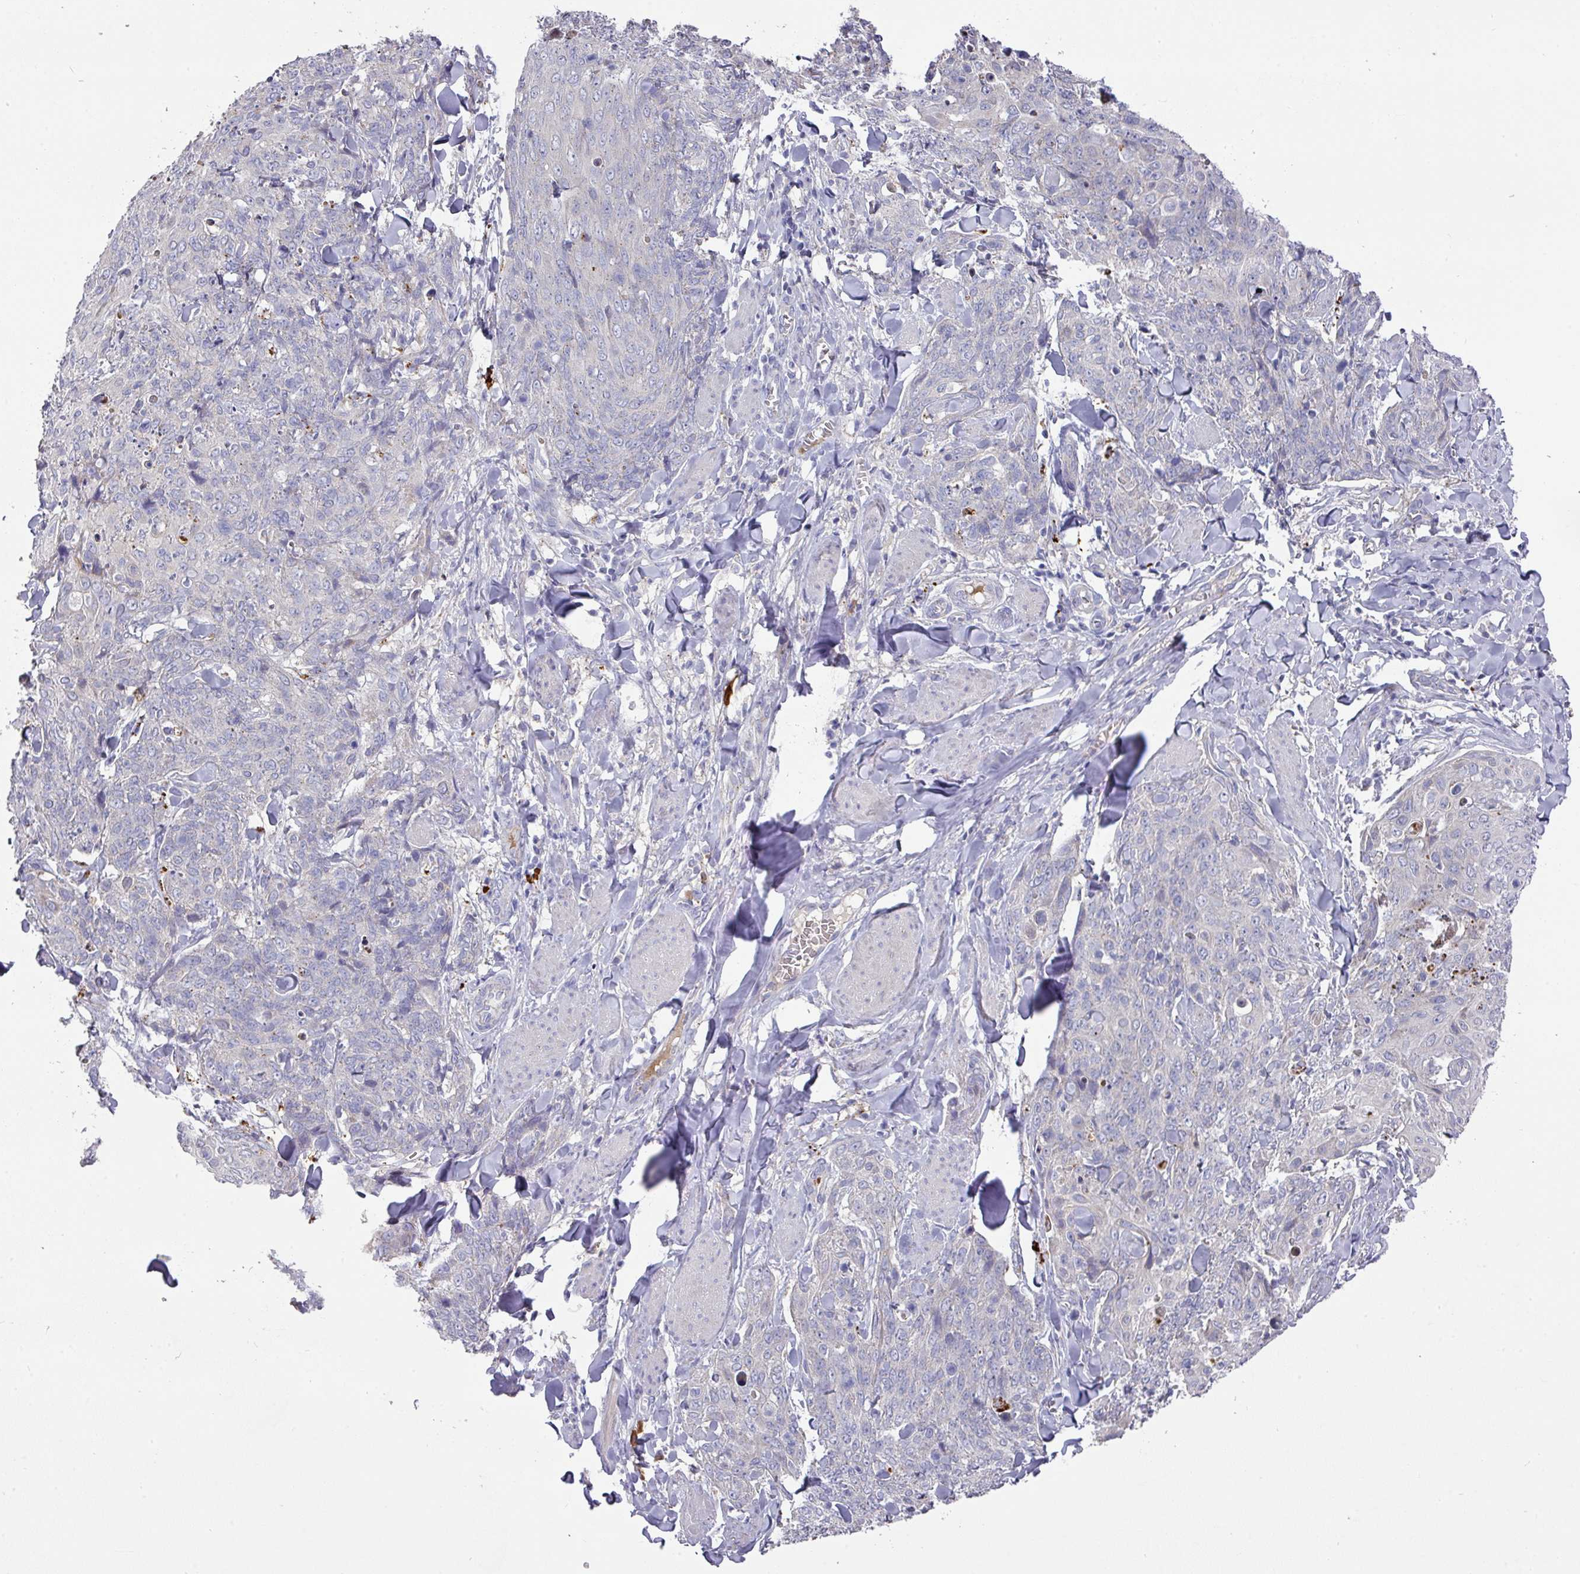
{"staining": {"intensity": "negative", "quantity": "none", "location": "none"}, "tissue": "skin cancer", "cell_type": "Tumor cells", "image_type": "cancer", "snomed": [{"axis": "morphology", "description": "Squamous cell carcinoma, NOS"}, {"axis": "topography", "description": "Skin"}, {"axis": "topography", "description": "Vulva"}], "caption": "Immunohistochemistry (IHC) image of neoplastic tissue: human skin cancer (squamous cell carcinoma) stained with DAB reveals no significant protein staining in tumor cells.", "gene": "IL4R", "patient": {"sex": "female", "age": 85}}